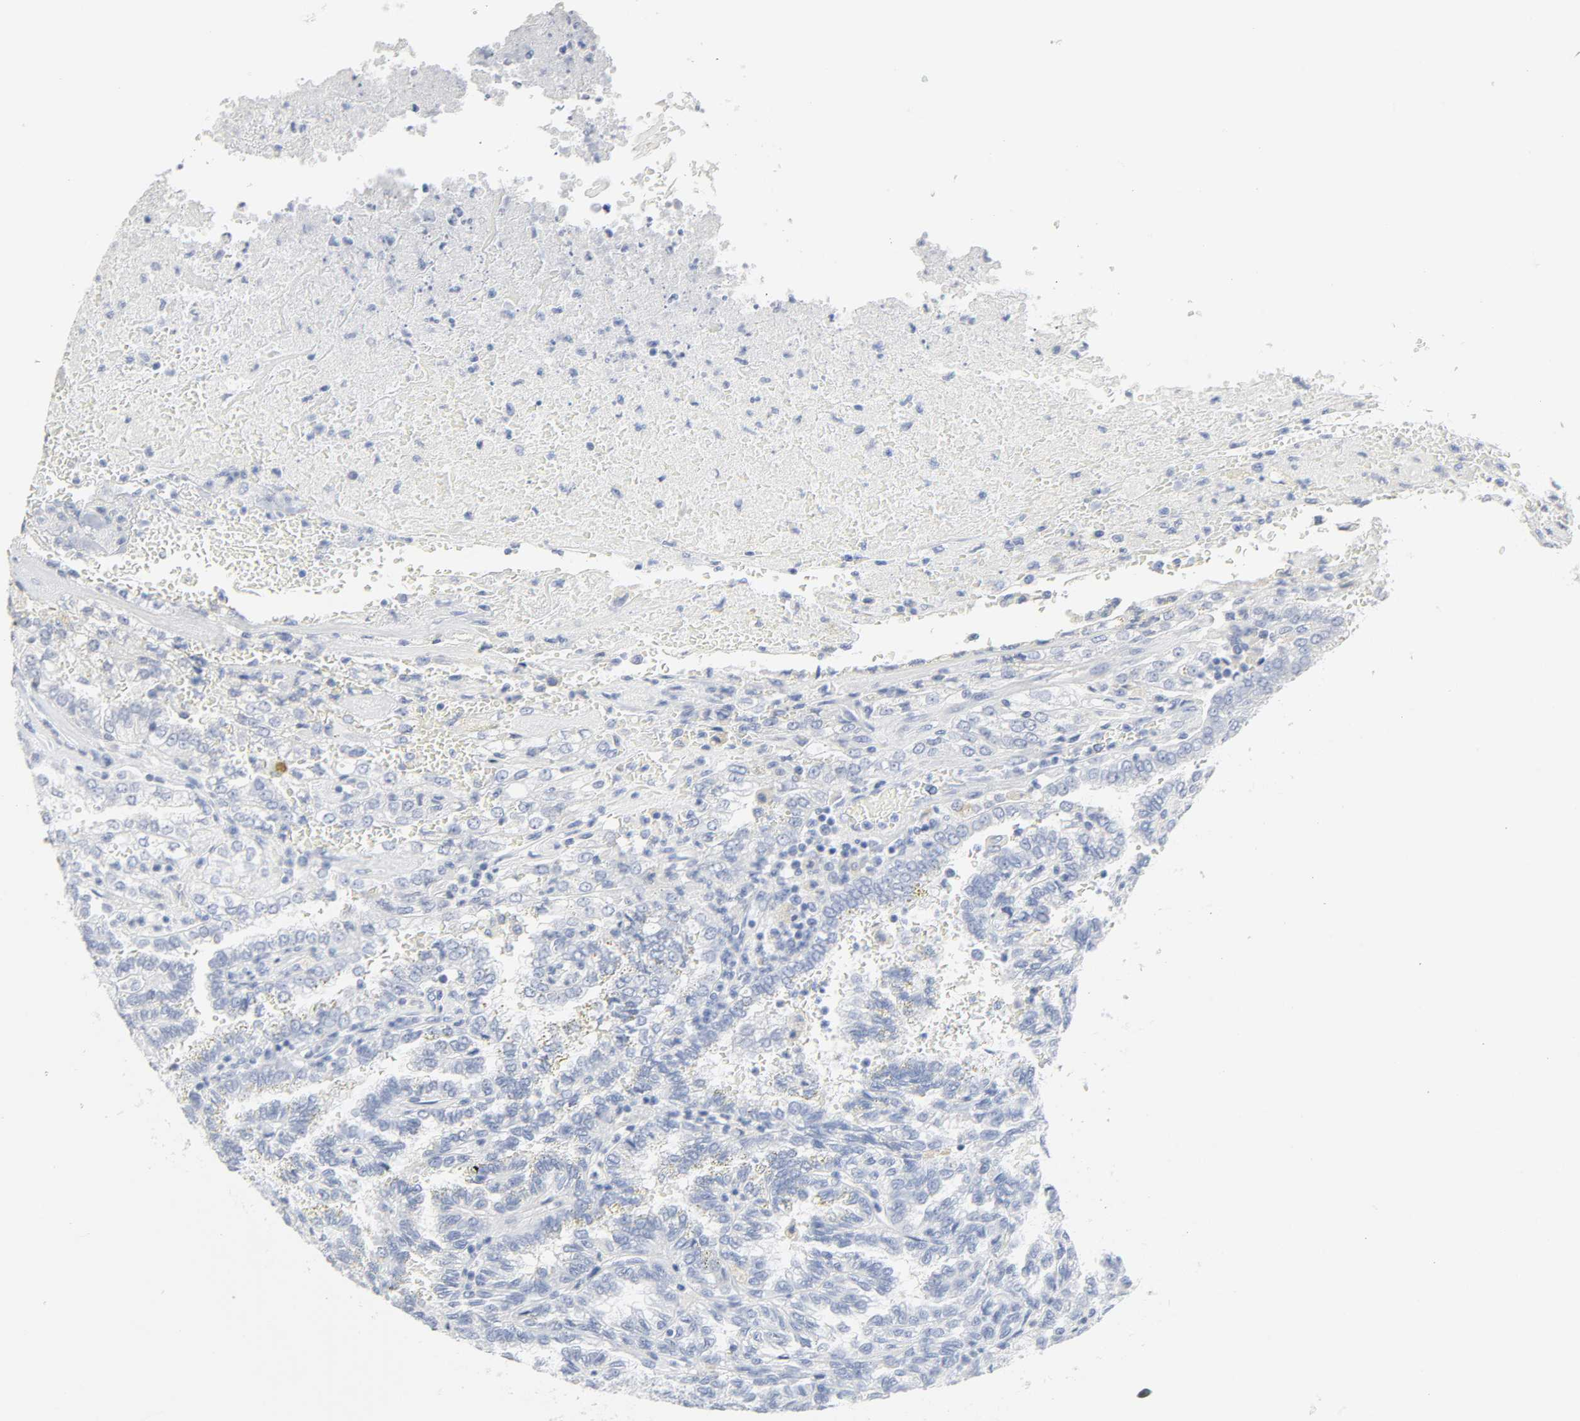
{"staining": {"intensity": "negative", "quantity": "none", "location": "none"}, "tissue": "renal cancer", "cell_type": "Tumor cells", "image_type": "cancer", "snomed": [{"axis": "morphology", "description": "Inflammation, NOS"}, {"axis": "morphology", "description": "Adenocarcinoma, NOS"}, {"axis": "topography", "description": "Kidney"}], "caption": "This is an immunohistochemistry image of renal adenocarcinoma. There is no expression in tumor cells.", "gene": "ACP3", "patient": {"sex": "male", "age": 68}}